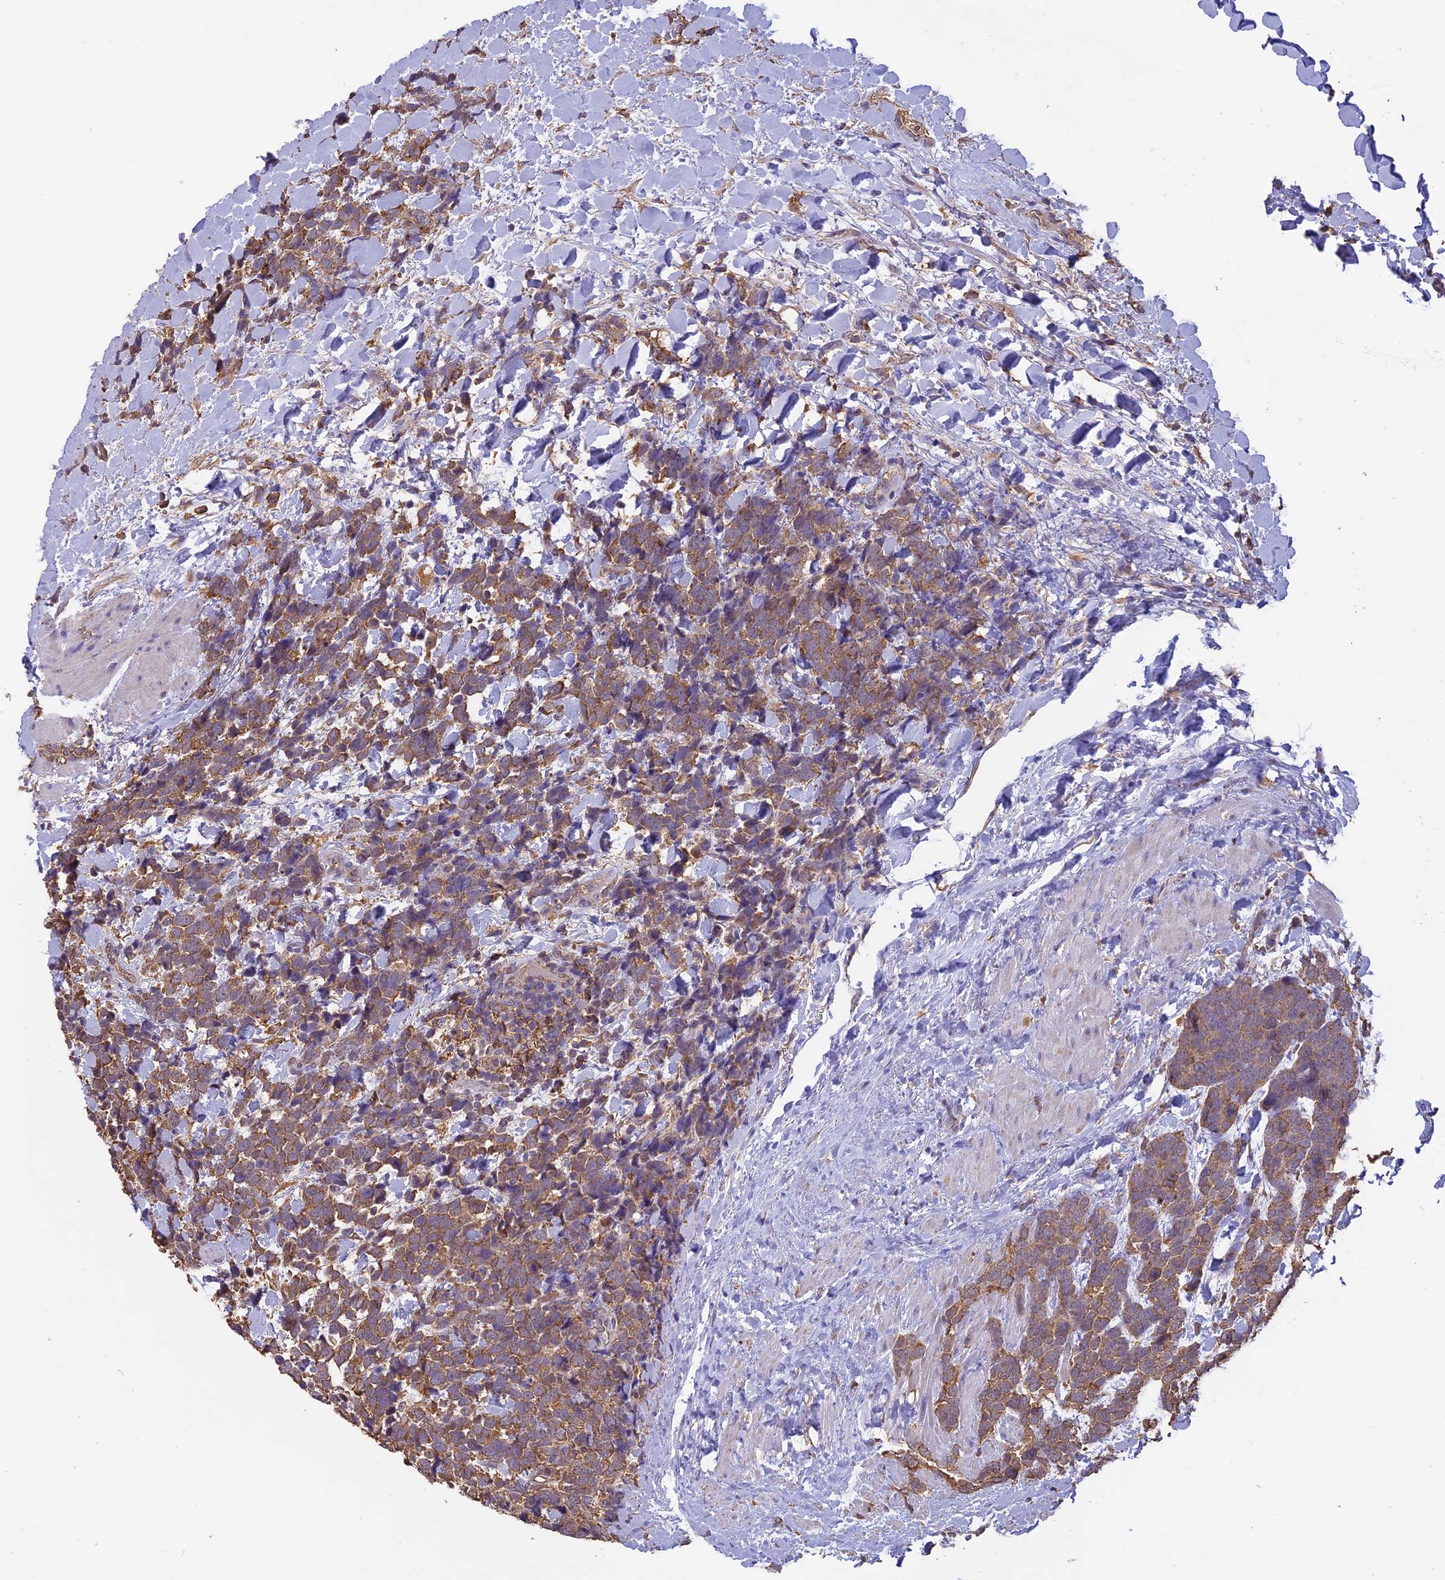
{"staining": {"intensity": "moderate", "quantity": ">75%", "location": "cytoplasmic/membranous"}, "tissue": "urothelial cancer", "cell_type": "Tumor cells", "image_type": "cancer", "snomed": [{"axis": "morphology", "description": "Urothelial carcinoma, High grade"}, {"axis": "topography", "description": "Urinary bladder"}], "caption": "The histopathology image exhibits staining of urothelial cancer, revealing moderate cytoplasmic/membranous protein positivity (brown color) within tumor cells.", "gene": "ARHGAP19", "patient": {"sex": "female", "age": 82}}